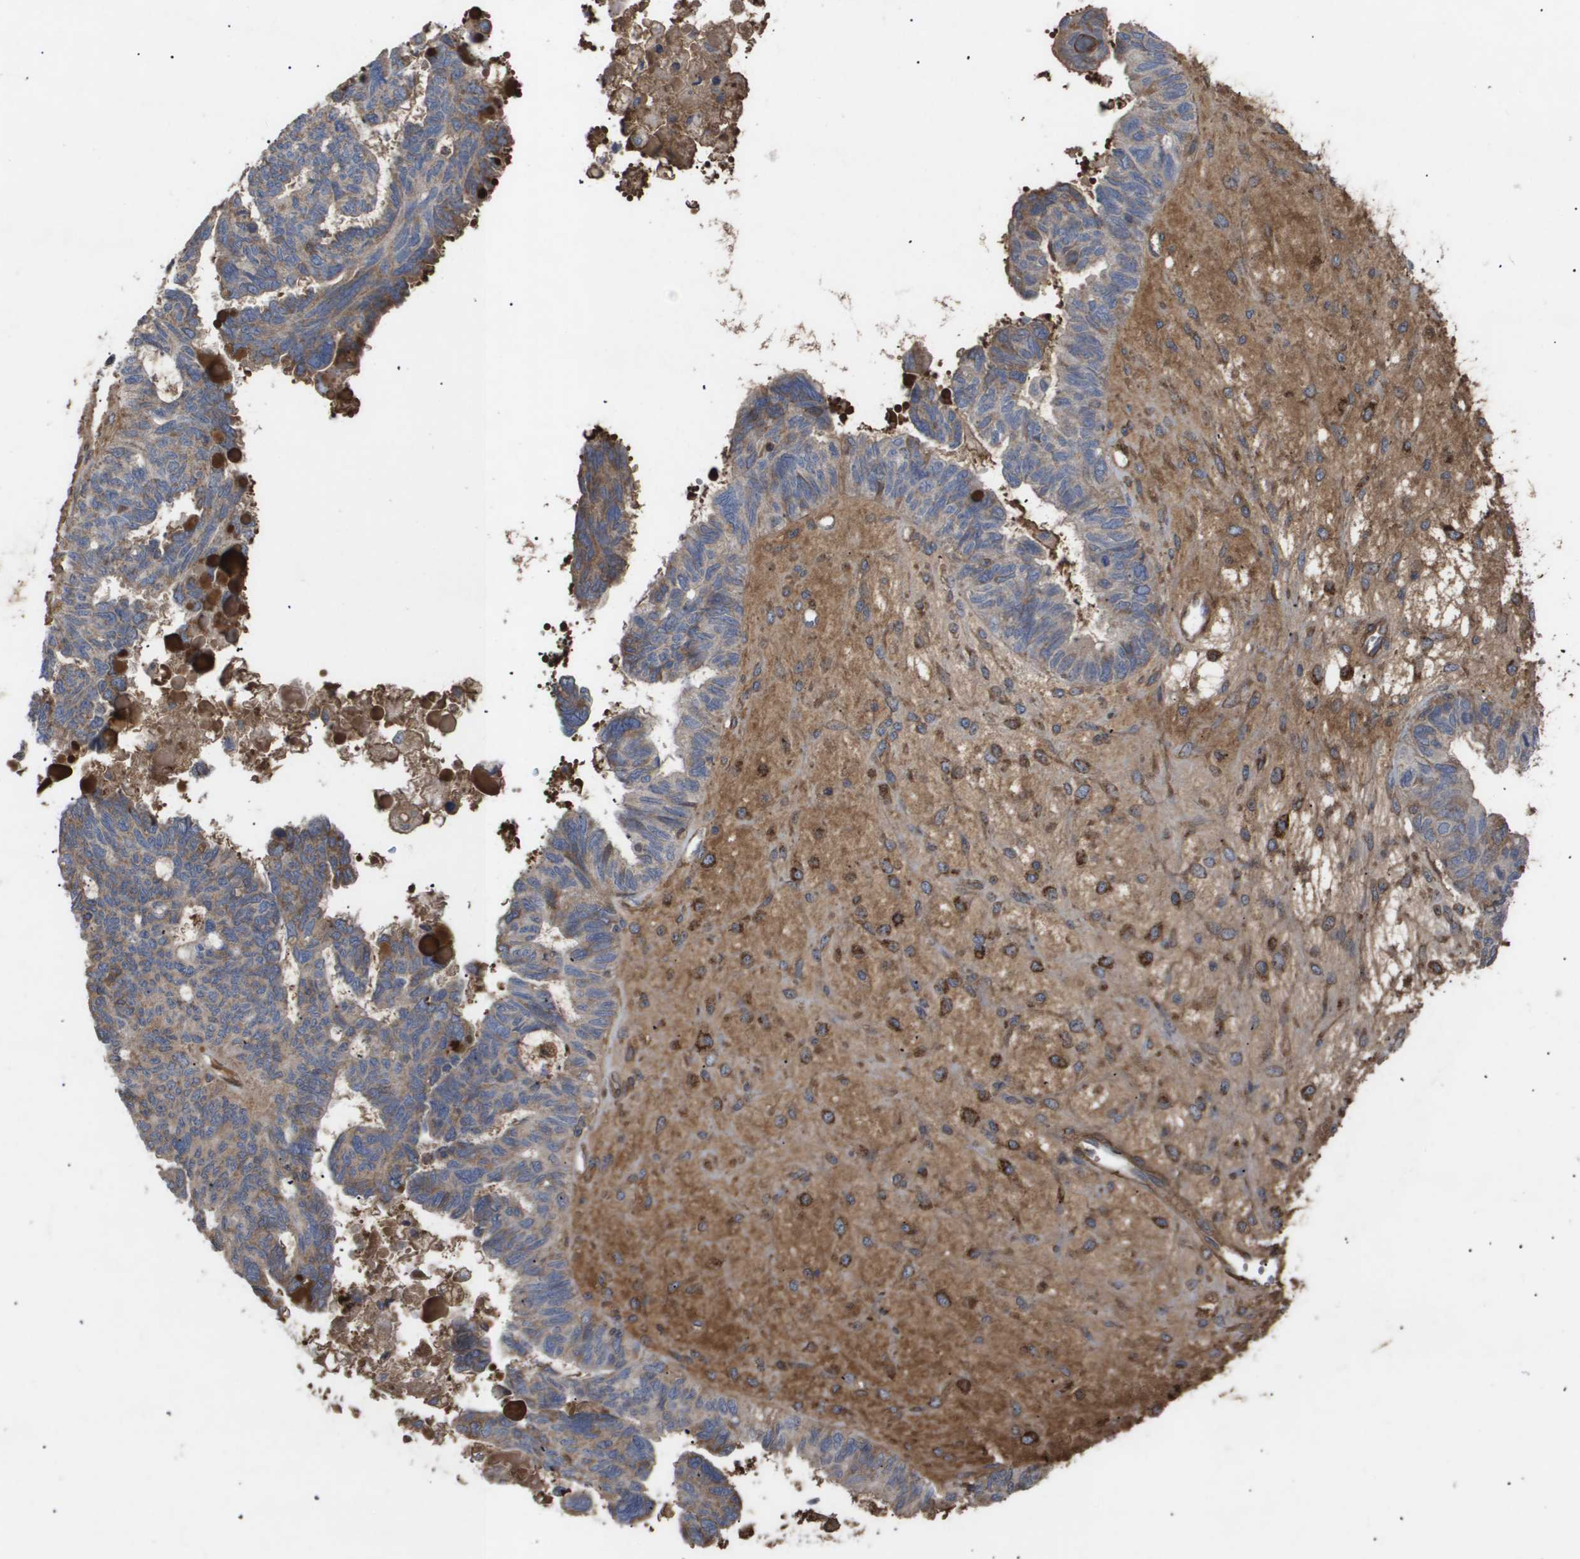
{"staining": {"intensity": "moderate", "quantity": "<25%", "location": "cytoplasmic/membranous"}, "tissue": "ovarian cancer", "cell_type": "Tumor cells", "image_type": "cancer", "snomed": [{"axis": "morphology", "description": "Cystadenocarcinoma, serous, NOS"}, {"axis": "topography", "description": "Ovary"}], "caption": "About <25% of tumor cells in human ovarian serous cystadenocarcinoma display moderate cytoplasmic/membranous protein staining as visualized by brown immunohistochemical staining.", "gene": "TNS1", "patient": {"sex": "female", "age": 79}}